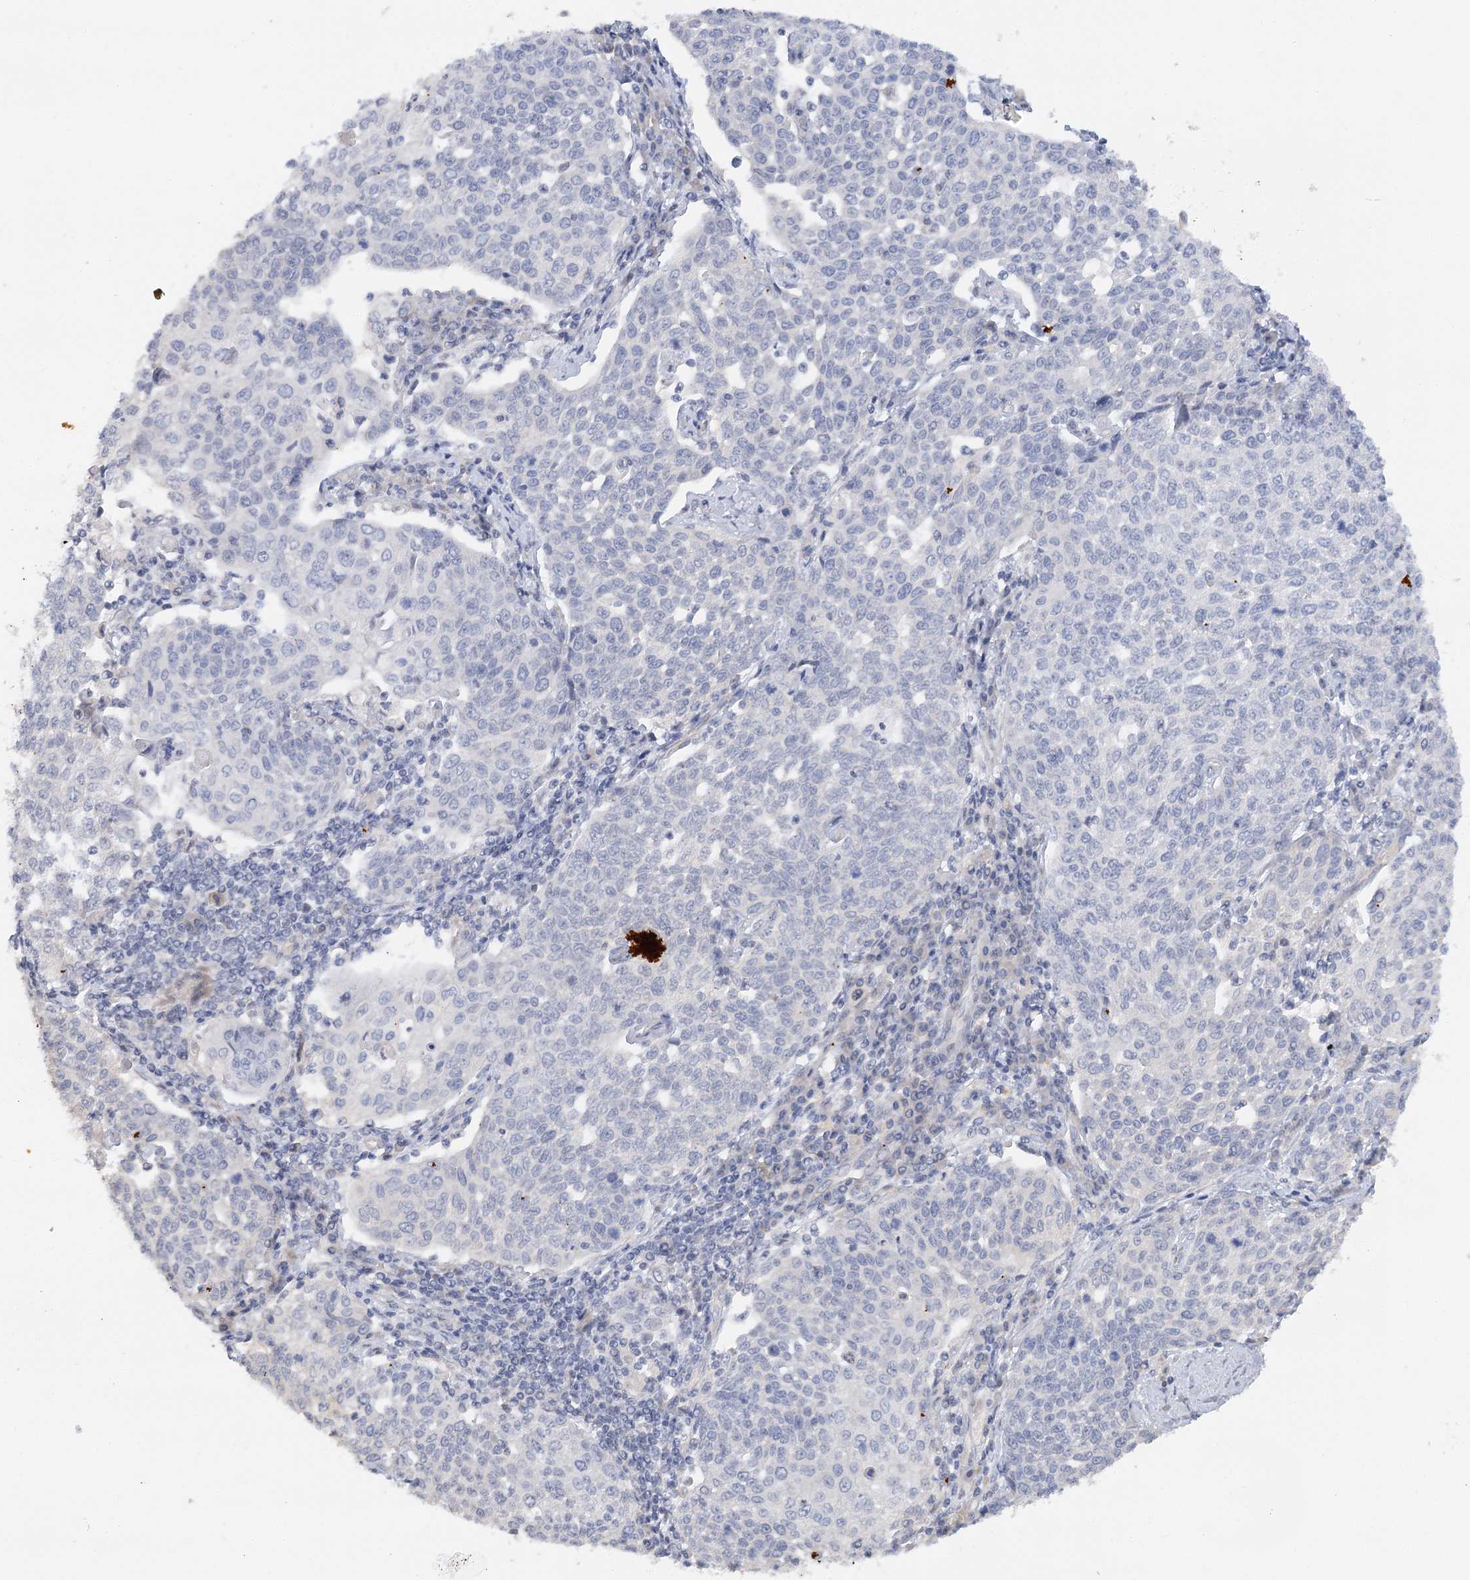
{"staining": {"intensity": "negative", "quantity": "none", "location": "none"}, "tissue": "cervical cancer", "cell_type": "Tumor cells", "image_type": "cancer", "snomed": [{"axis": "morphology", "description": "Squamous cell carcinoma, NOS"}, {"axis": "topography", "description": "Cervix"}], "caption": "Histopathology image shows no significant protein staining in tumor cells of cervical cancer.", "gene": "NELL2", "patient": {"sex": "female", "age": 34}}